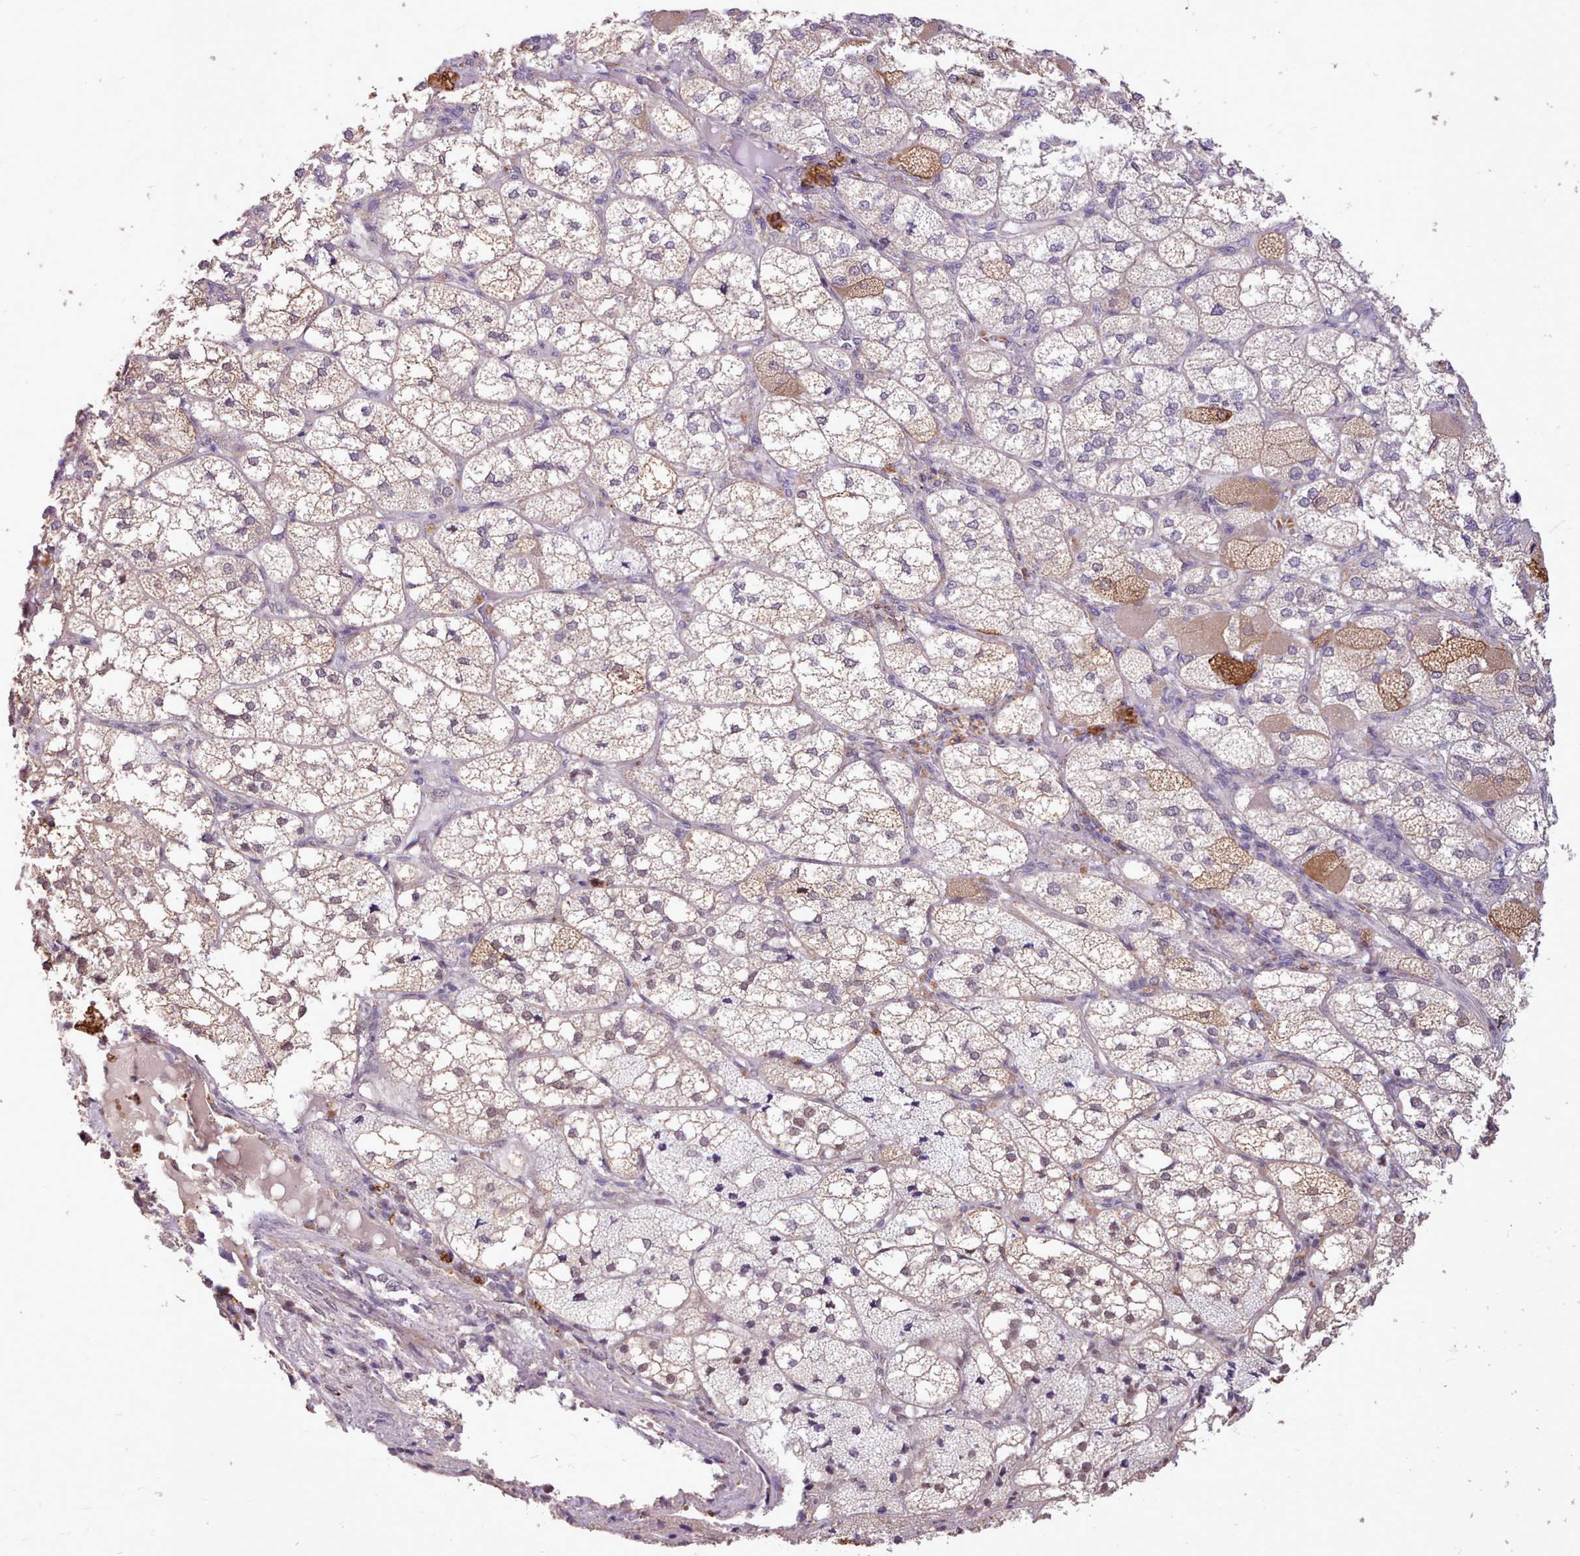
{"staining": {"intensity": "weak", "quantity": "25%-75%", "location": "cytoplasmic/membranous,nuclear"}, "tissue": "adrenal gland", "cell_type": "Glandular cells", "image_type": "normal", "snomed": [{"axis": "morphology", "description": "Normal tissue, NOS"}, {"axis": "topography", "description": "Adrenal gland"}], "caption": "Immunohistochemistry (IHC) of unremarkable adrenal gland exhibits low levels of weak cytoplasmic/membranous,nuclear positivity in approximately 25%-75% of glandular cells.", "gene": "ZNF607", "patient": {"sex": "female", "age": 61}}